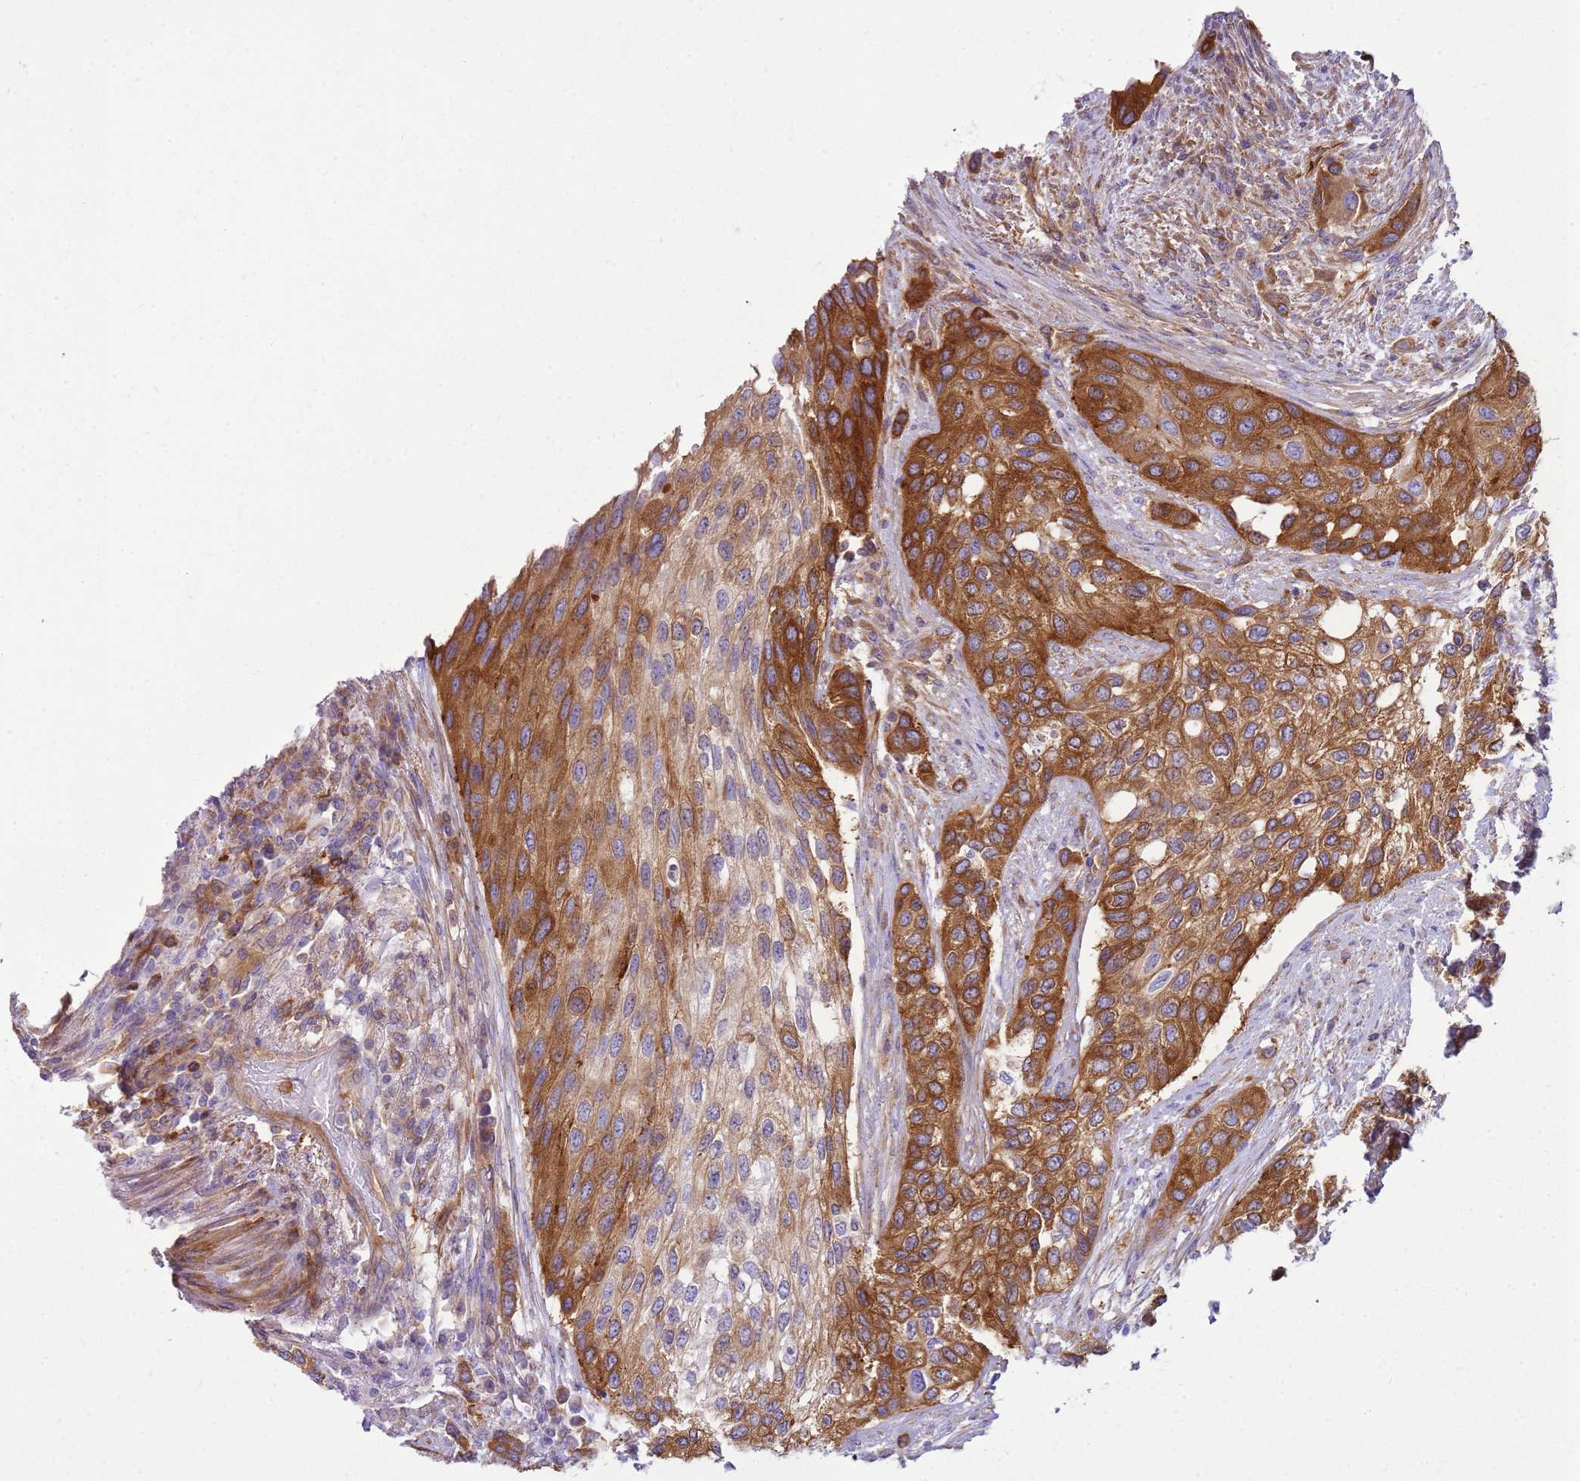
{"staining": {"intensity": "strong", "quantity": "25%-75%", "location": "cytoplasmic/membranous"}, "tissue": "urothelial cancer", "cell_type": "Tumor cells", "image_type": "cancer", "snomed": [{"axis": "morphology", "description": "Normal tissue, NOS"}, {"axis": "morphology", "description": "Urothelial carcinoma, High grade"}, {"axis": "topography", "description": "Vascular tissue"}, {"axis": "topography", "description": "Urinary bladder"}], "caption": "There is high levels of strong cytoplasmic/membranous expression in tumor cells of urothelial cancer, as demonstrated by immunohistochemical staining (brown color).", "gene": "SNX21", "patient": {"sex": "female", "age": 56}}